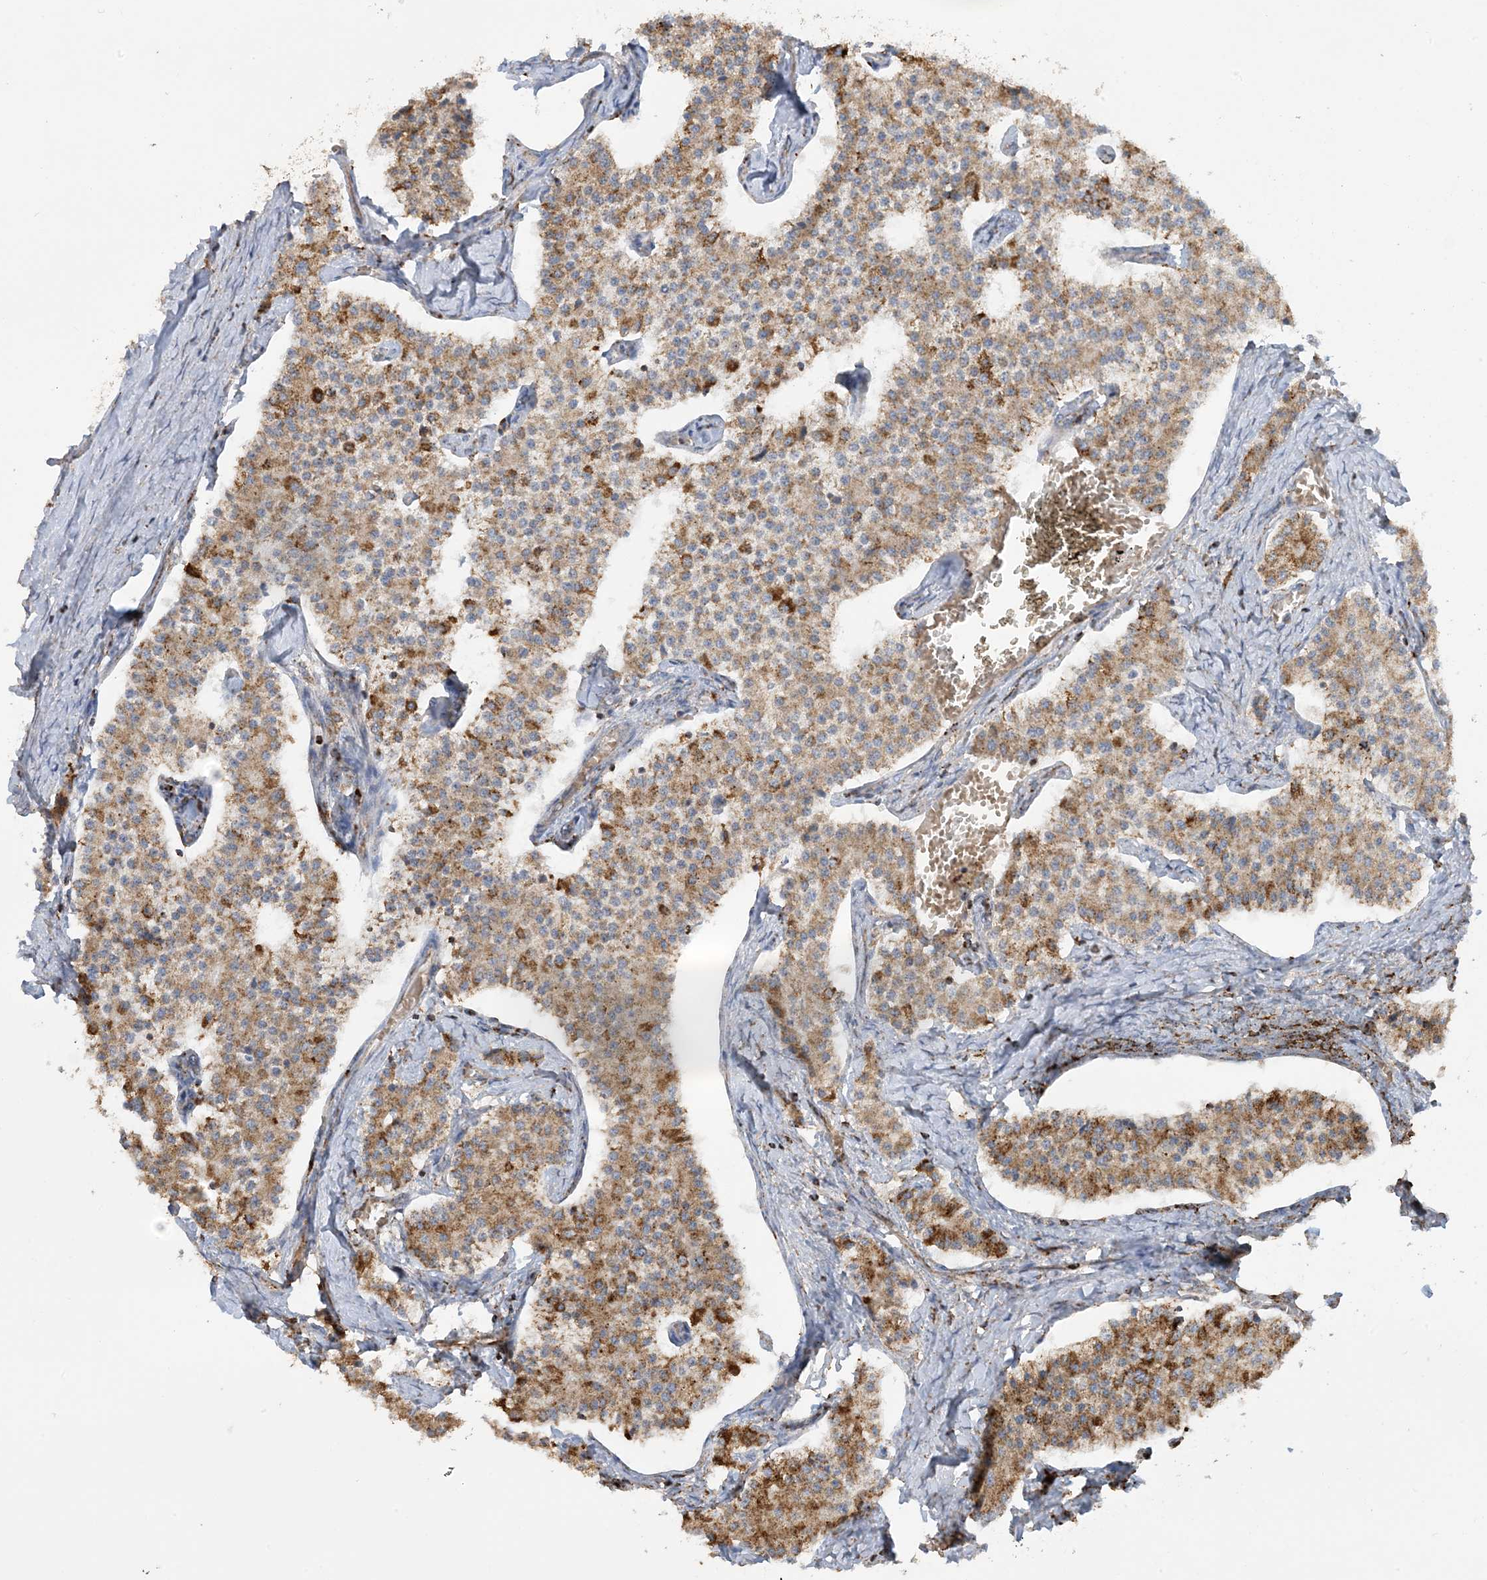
{"staining": {"intensity": "moderate", "quantity": ">75%", "location": "cytoplasmic/membranous"}, "tissue": "carcinoid", "cell_type": "Tumor cells", "image_type": "cancer", "snomed": [{"axis": "morphology", "description": "Carcinoid, malignant, NOS"}, {"axis": "topography", "description": "Colon"}], "caption": "IHC of human carcinoid displays medium levels of moderate cytoplasmic/membranous positivity in approximately >75% of tumor cells.", "gene": "AGA", "patient": {"sex": "female", "age": 52}}